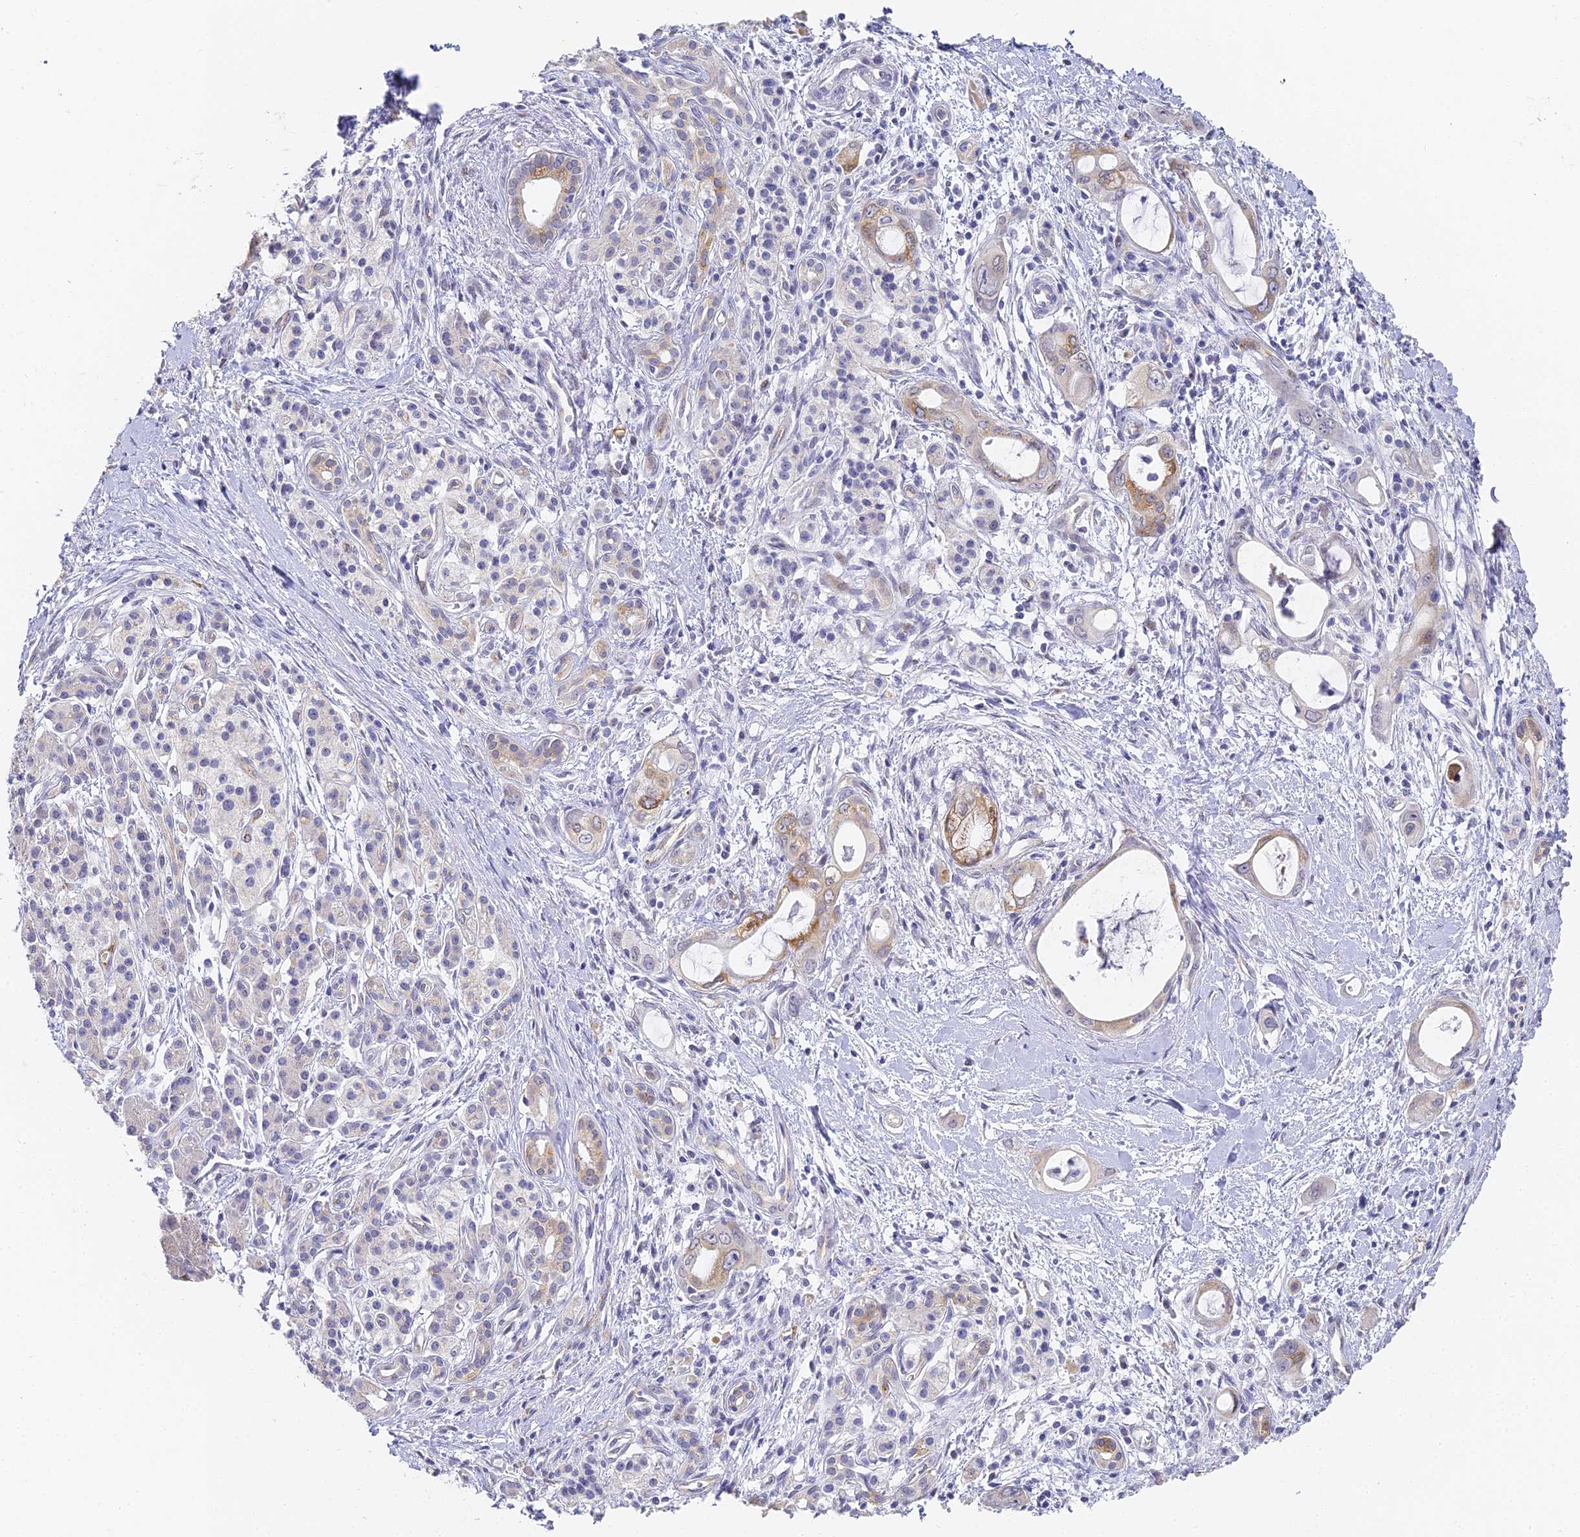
{"staining": {"intensity": "weak", "quantity": "25%-75%", "location": "cytoplasmic/membranous"}, "tissue": "pancreatic cancer", "cell_type": "Tumor cells", "image_type": "cancer", "snomed": [{"axis": "morphology", "description": "Adenocarcinoma, NOS"}, {"axis": "topography", "description": "Pancreas"}], "caption": "IHC image of human pancreatic adenocarcinoma stained for a protein (brown), which exhibits low levels of weak cytoplasmic/membranous positivity in approximately 25%-75% of tumor cells.", "gene": "GJA1", "patient": {"sex": "male", "age": 72}}